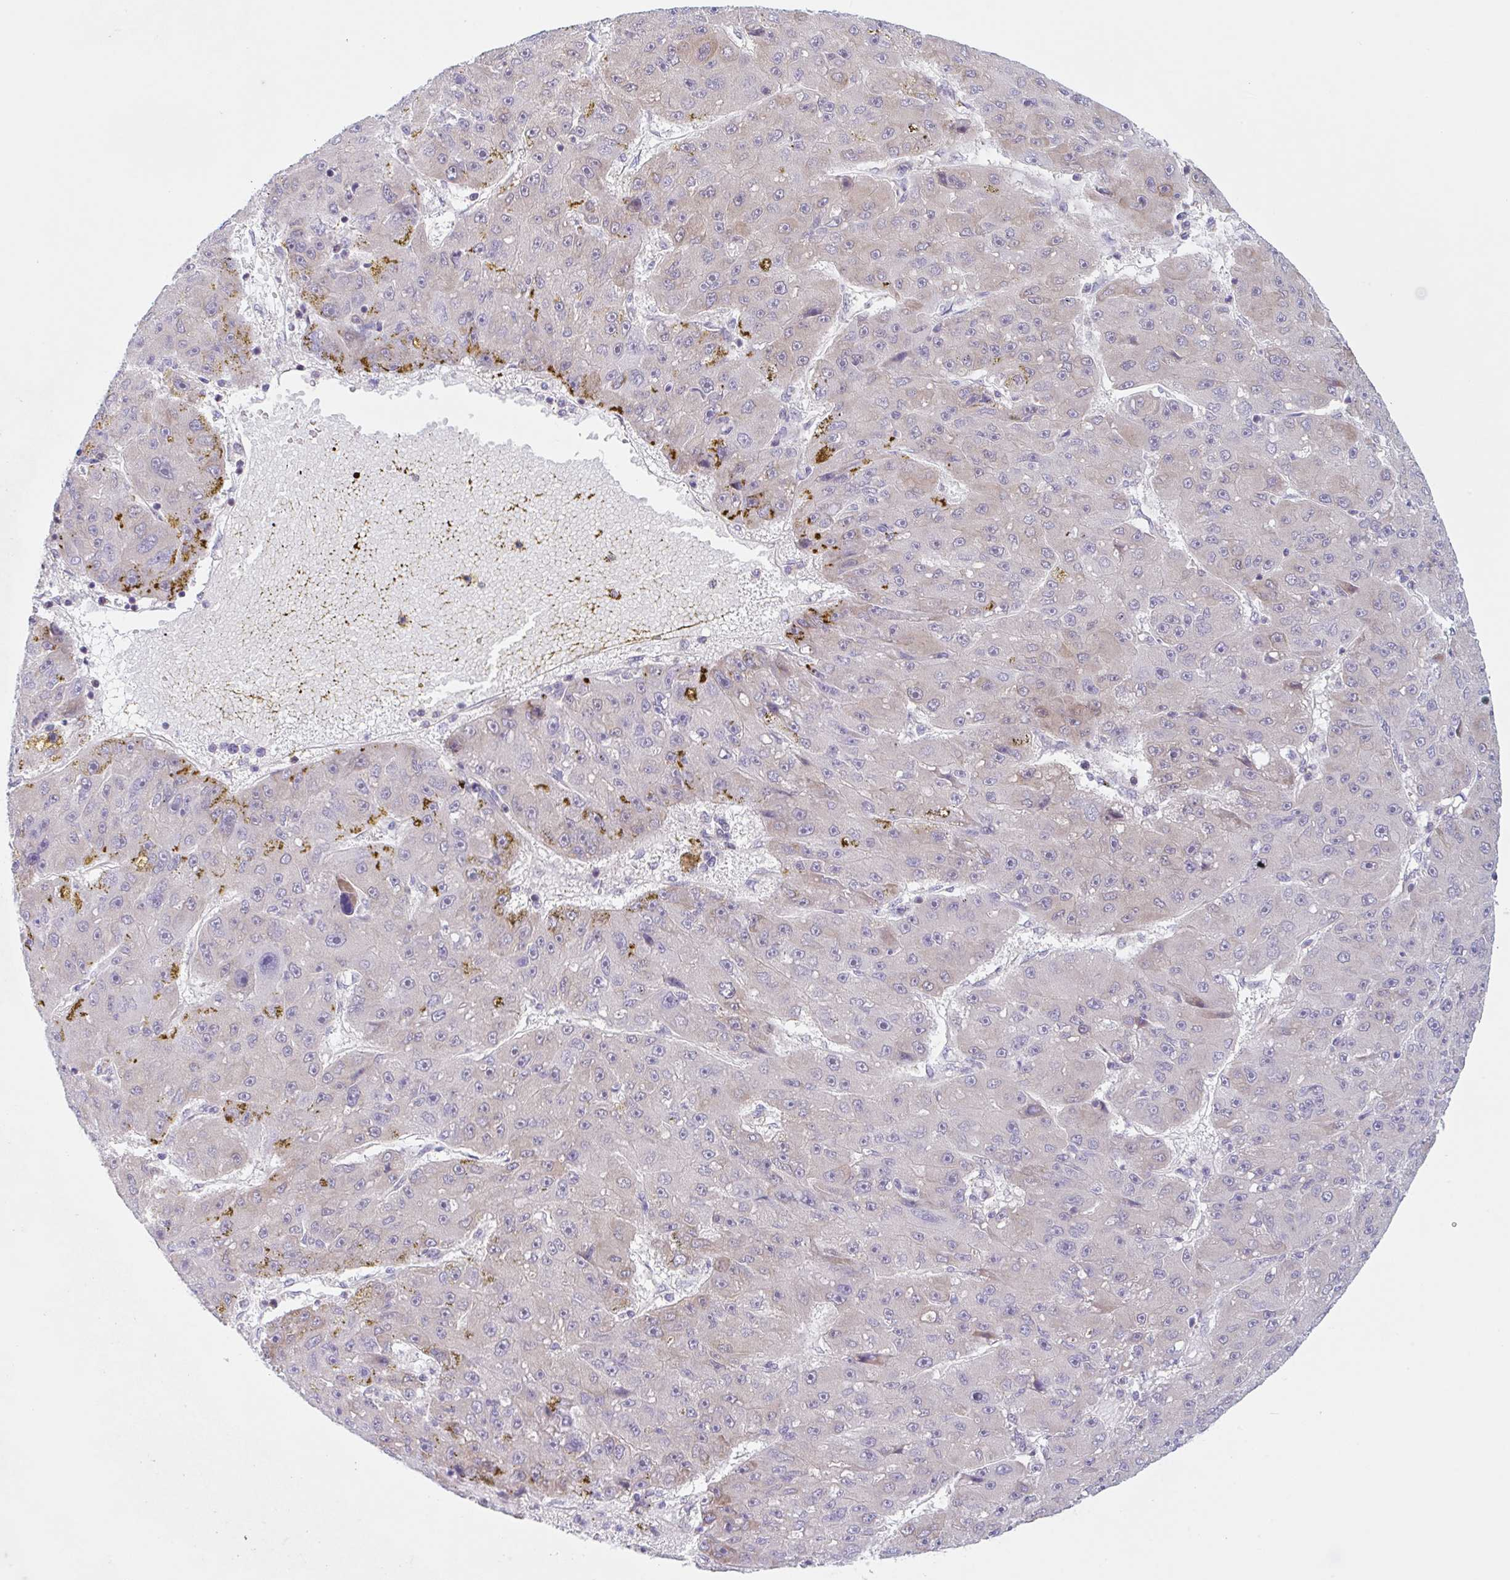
{"staining": {"intensity": "negative", "quantity": "none", "location": "none"}, "tissue": "liver cancer", "cell_type": "Tumor cells", "image_type": "cancer", "snomed": [{"axis": "morphology", "description": "Carcinoma, Hepatocellular, NOS"}, {"axis": "topography", "description": "Liver"}], "caption": "Immunohistochemistry (IHC) of liver hepatocellular carcinoma exhibits no expression in tumor cells.", "gene": "TBPL2", "patient": {"sex": "male", "age": 67}}